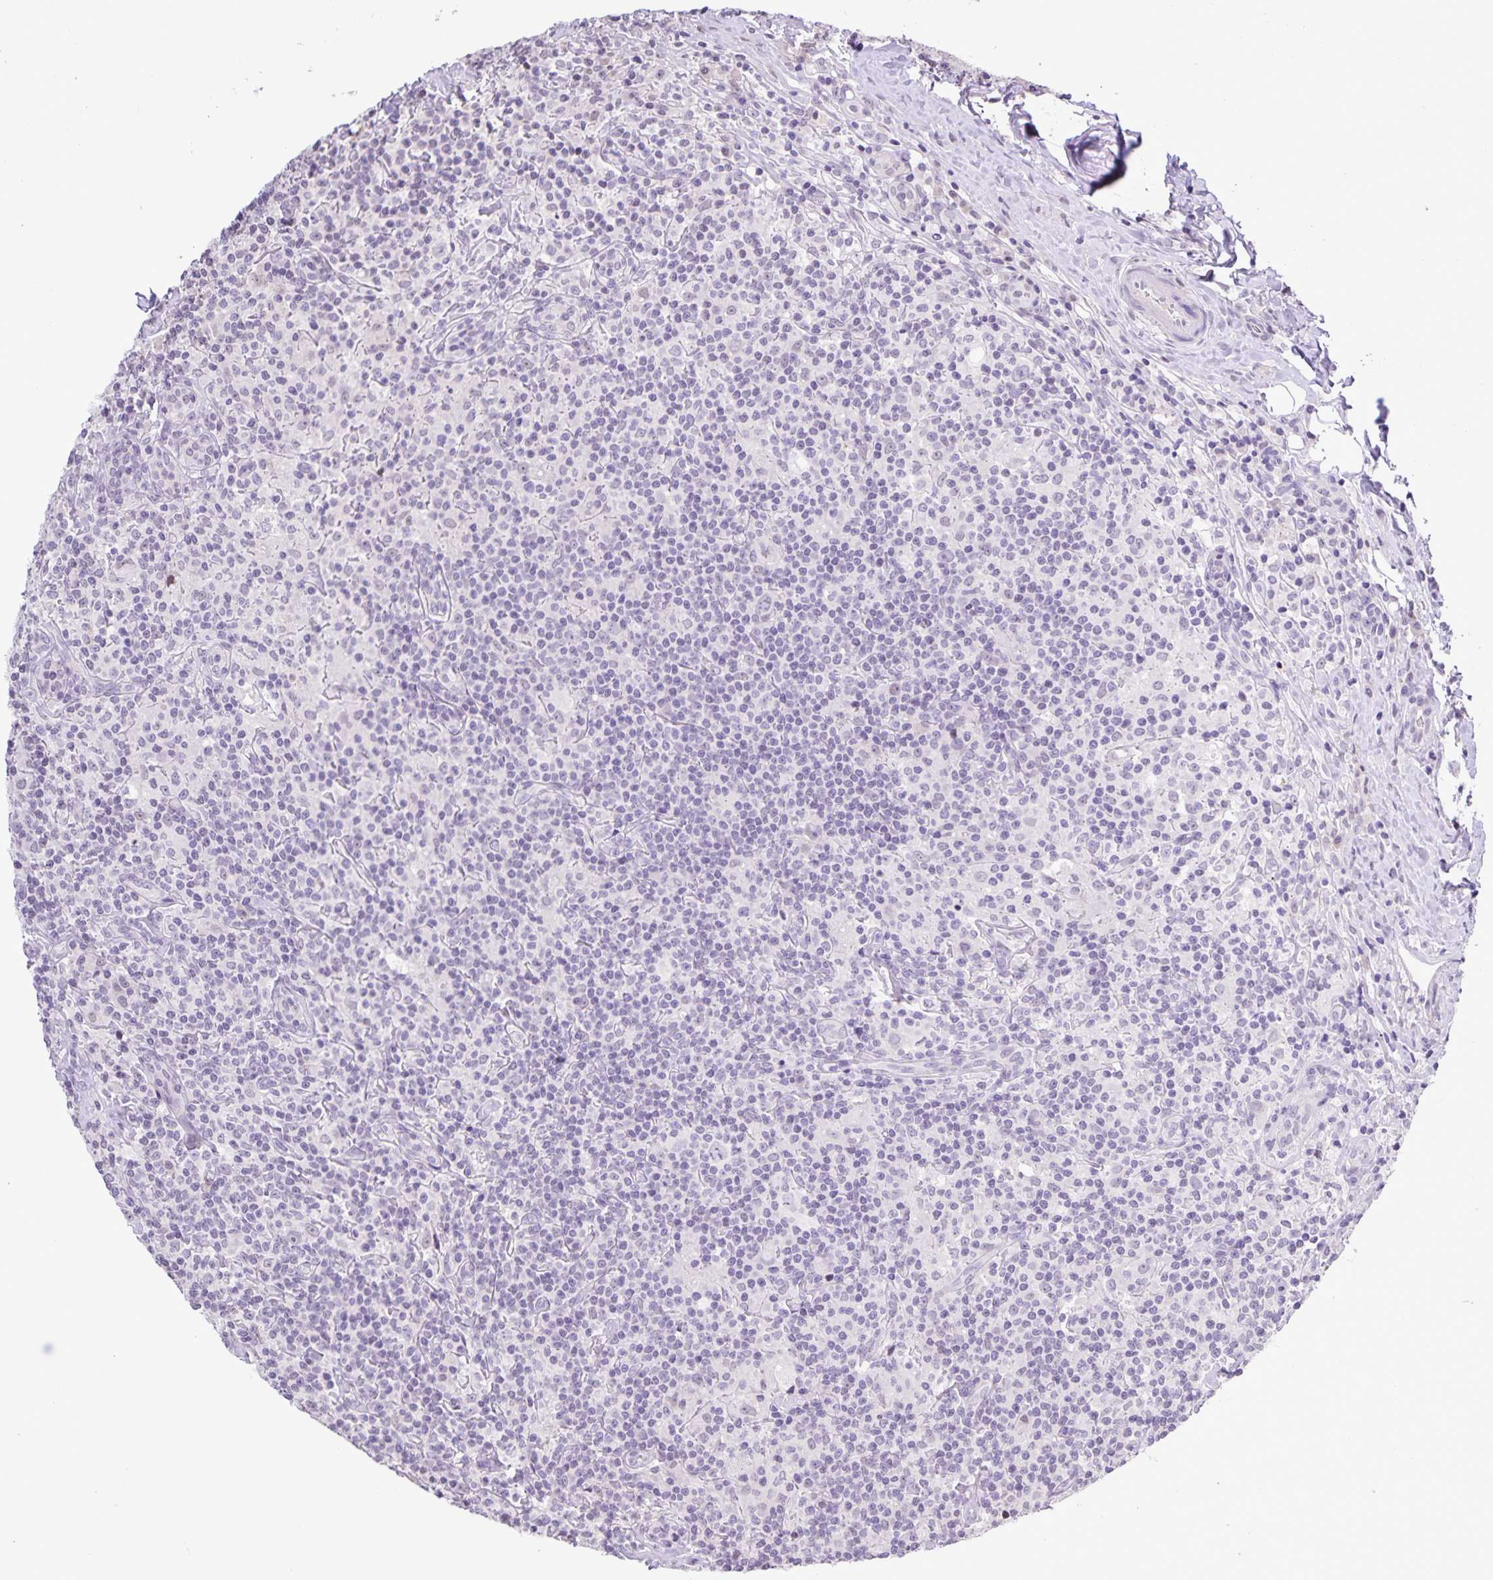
{"staining": {"intensity": "negative", "quantity": "none", "location": "none"}, "tissue": "lymphoma", "cell_type": "Tumor cells", "image_type": "cancer", "snomed": [{"axis": "morphology", "description": "Hodgkin's disease, NOS"}, {"axis": "morphology", "description": "Hodgkin's lymphoma, nodular sclerosis"}, {"axis": "topography", "description": "Lymph node"}], "caption": "Micrograph shows no significant protein staining in tumor cells of lymphoma.", "gene": "ONECUT2", "patient": {"sex": "female", "age": 10}}